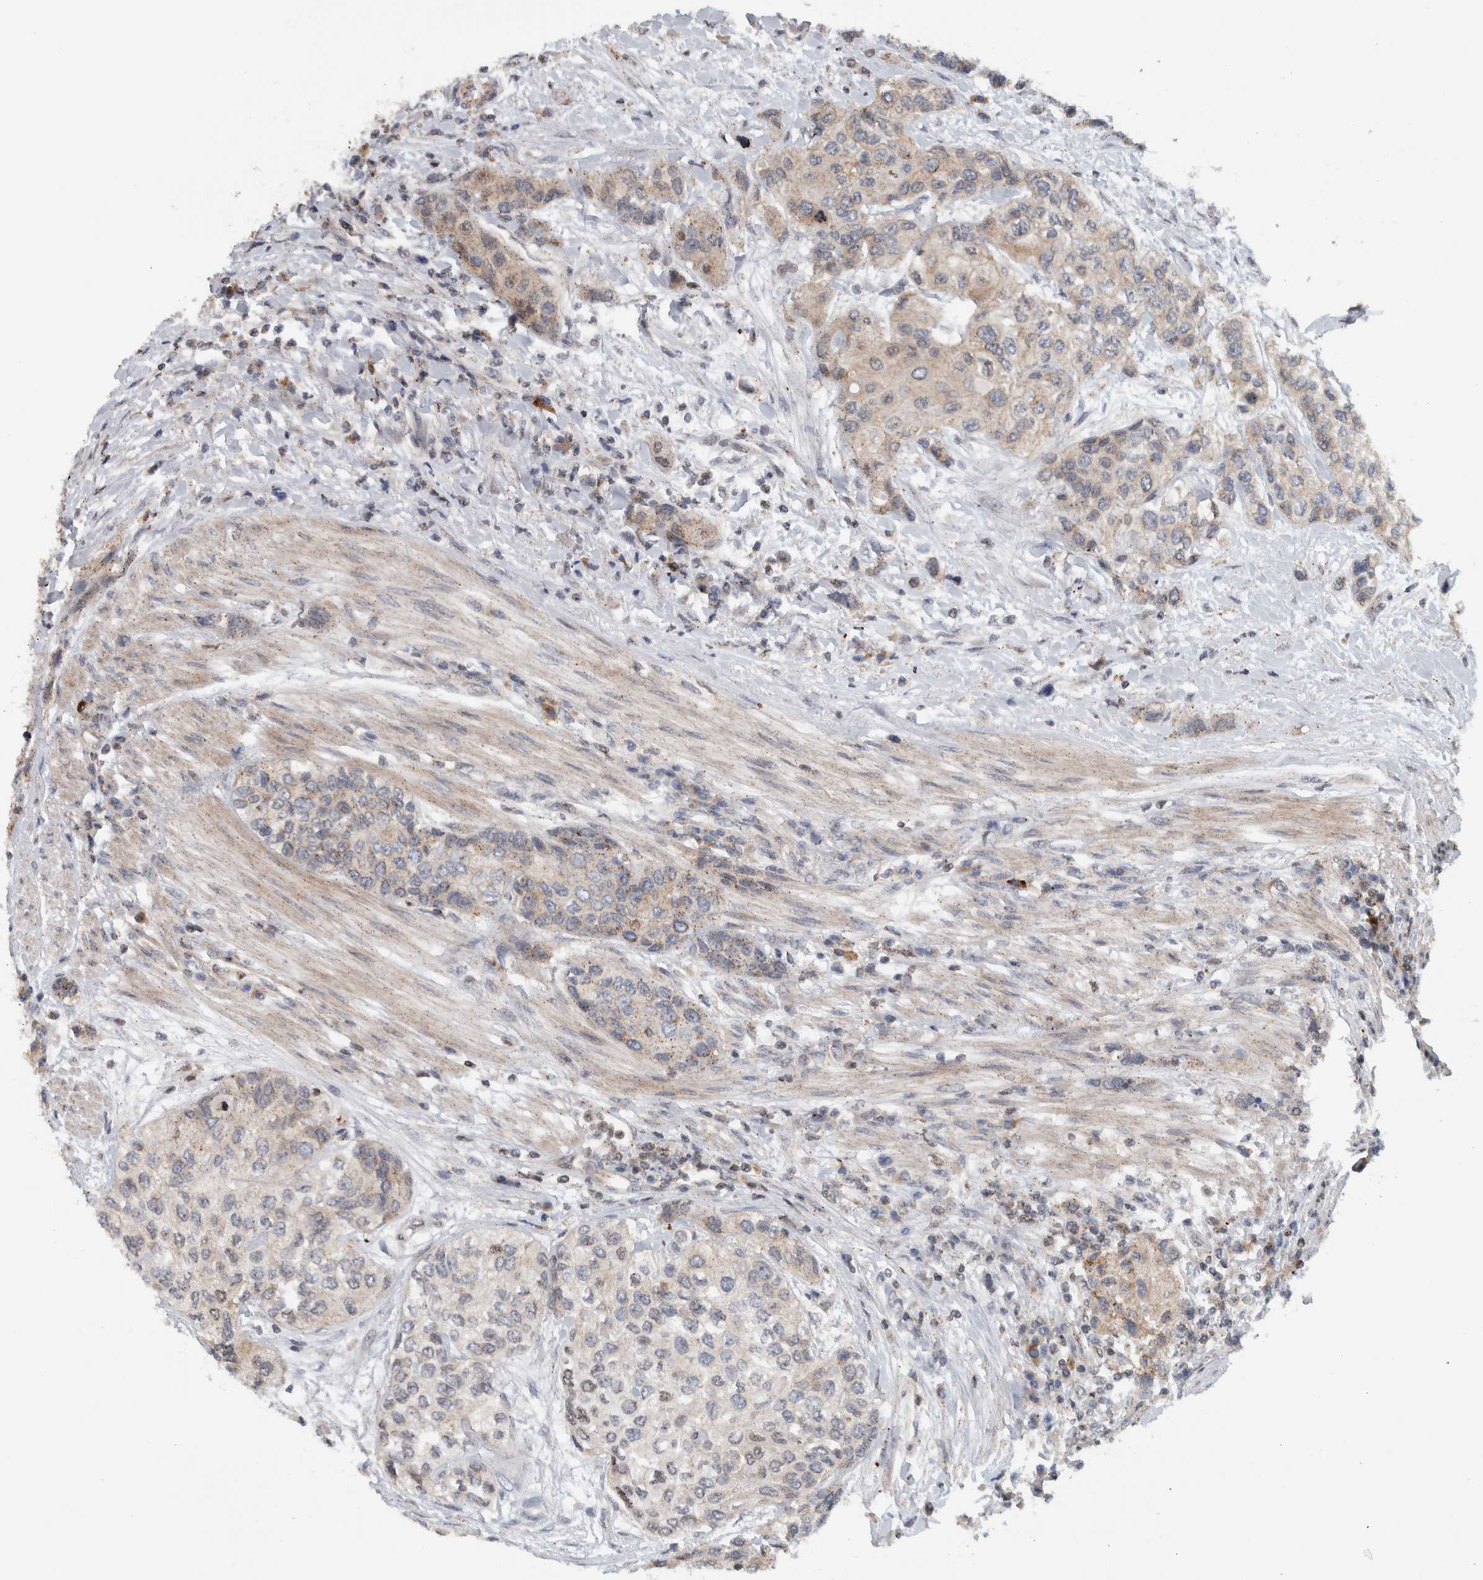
{"staining": {"intensity": "weak", "quantity": "25%-75%", "location": "cytoplasmic/membranous"}, "tissue": "urothelial cancer", "cell_type": "Tumor cells", "image_type": "cancer", "snomed": [{"axis": "morphology", "description": "Urothelial carcinoma, High grade"}, {"axis": "topography", "description": "Urinary bladder"}], "caption": "High-magnification brightfield microscopy of urothelial cancer stained with DAB (brown) and counterstained with hematoxylin (blue). tumor cells exhibit weak cytoplasmic/membranous staining is appreciated in approximately25%-75% of cells.", "gene": "MSL1", "patient": {"sex": "female", "age": 56}}